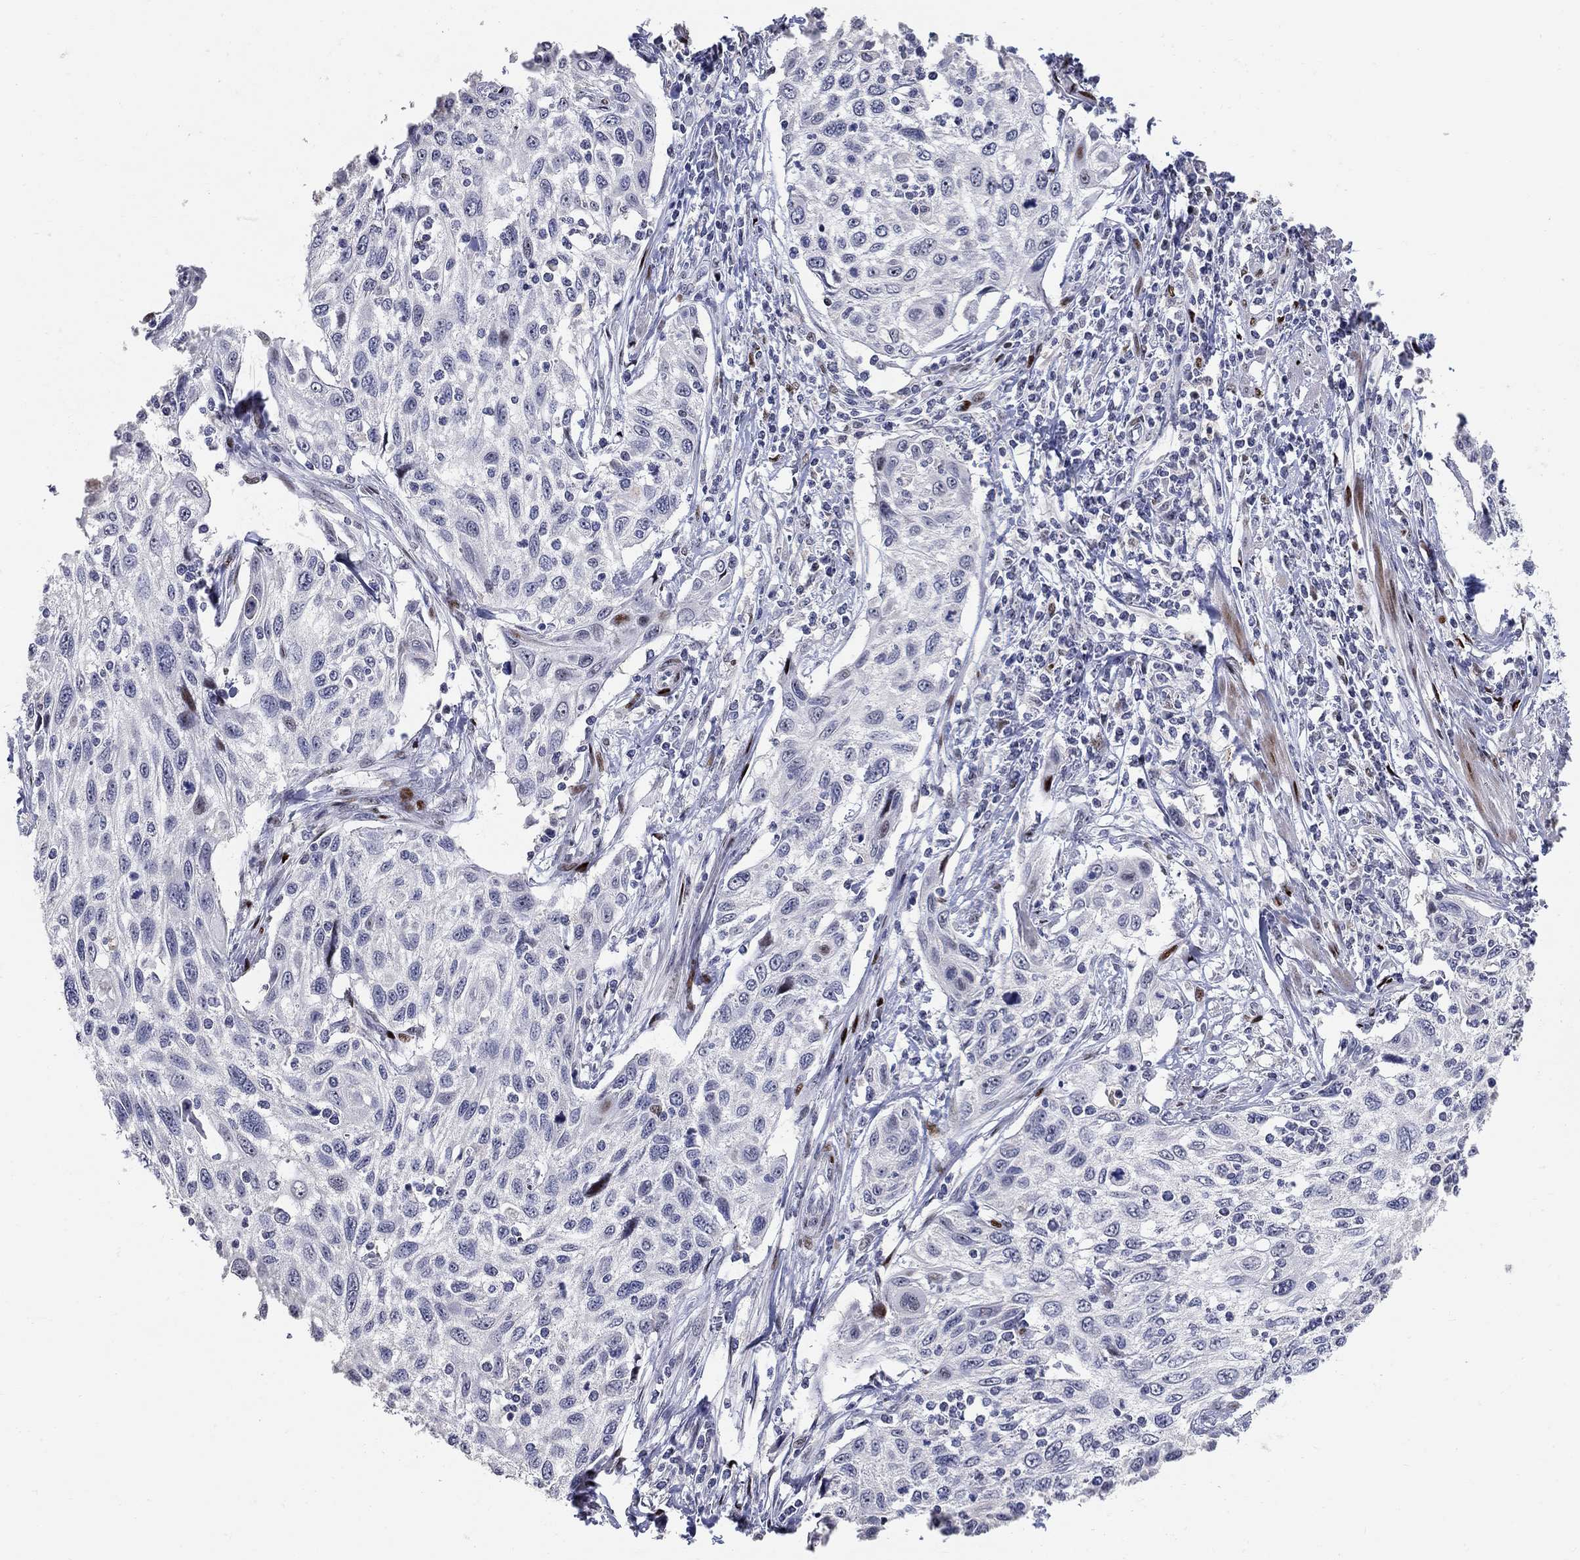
{"staining": {"intensity": "negative", "quantity": "none", "location": "none"}, "tissue": "cervical cancer", "cell_type": "Tumor cells", "image_type": "cancer", "snomed": [{"axis": "morphology", "description": "Squamous cell carcinoma, NOS"}, {"axis": "topography", "description": "Cervix"}], "caption": "High power microscopy histopathology image of an immunohistochemistry (IHC) micrograph of cervical squamous cell carcinoma, revealing no significant staining in tumor cells.", "gene": "RAPGEF5", "patient": {"sex": "female", "age": 70}}